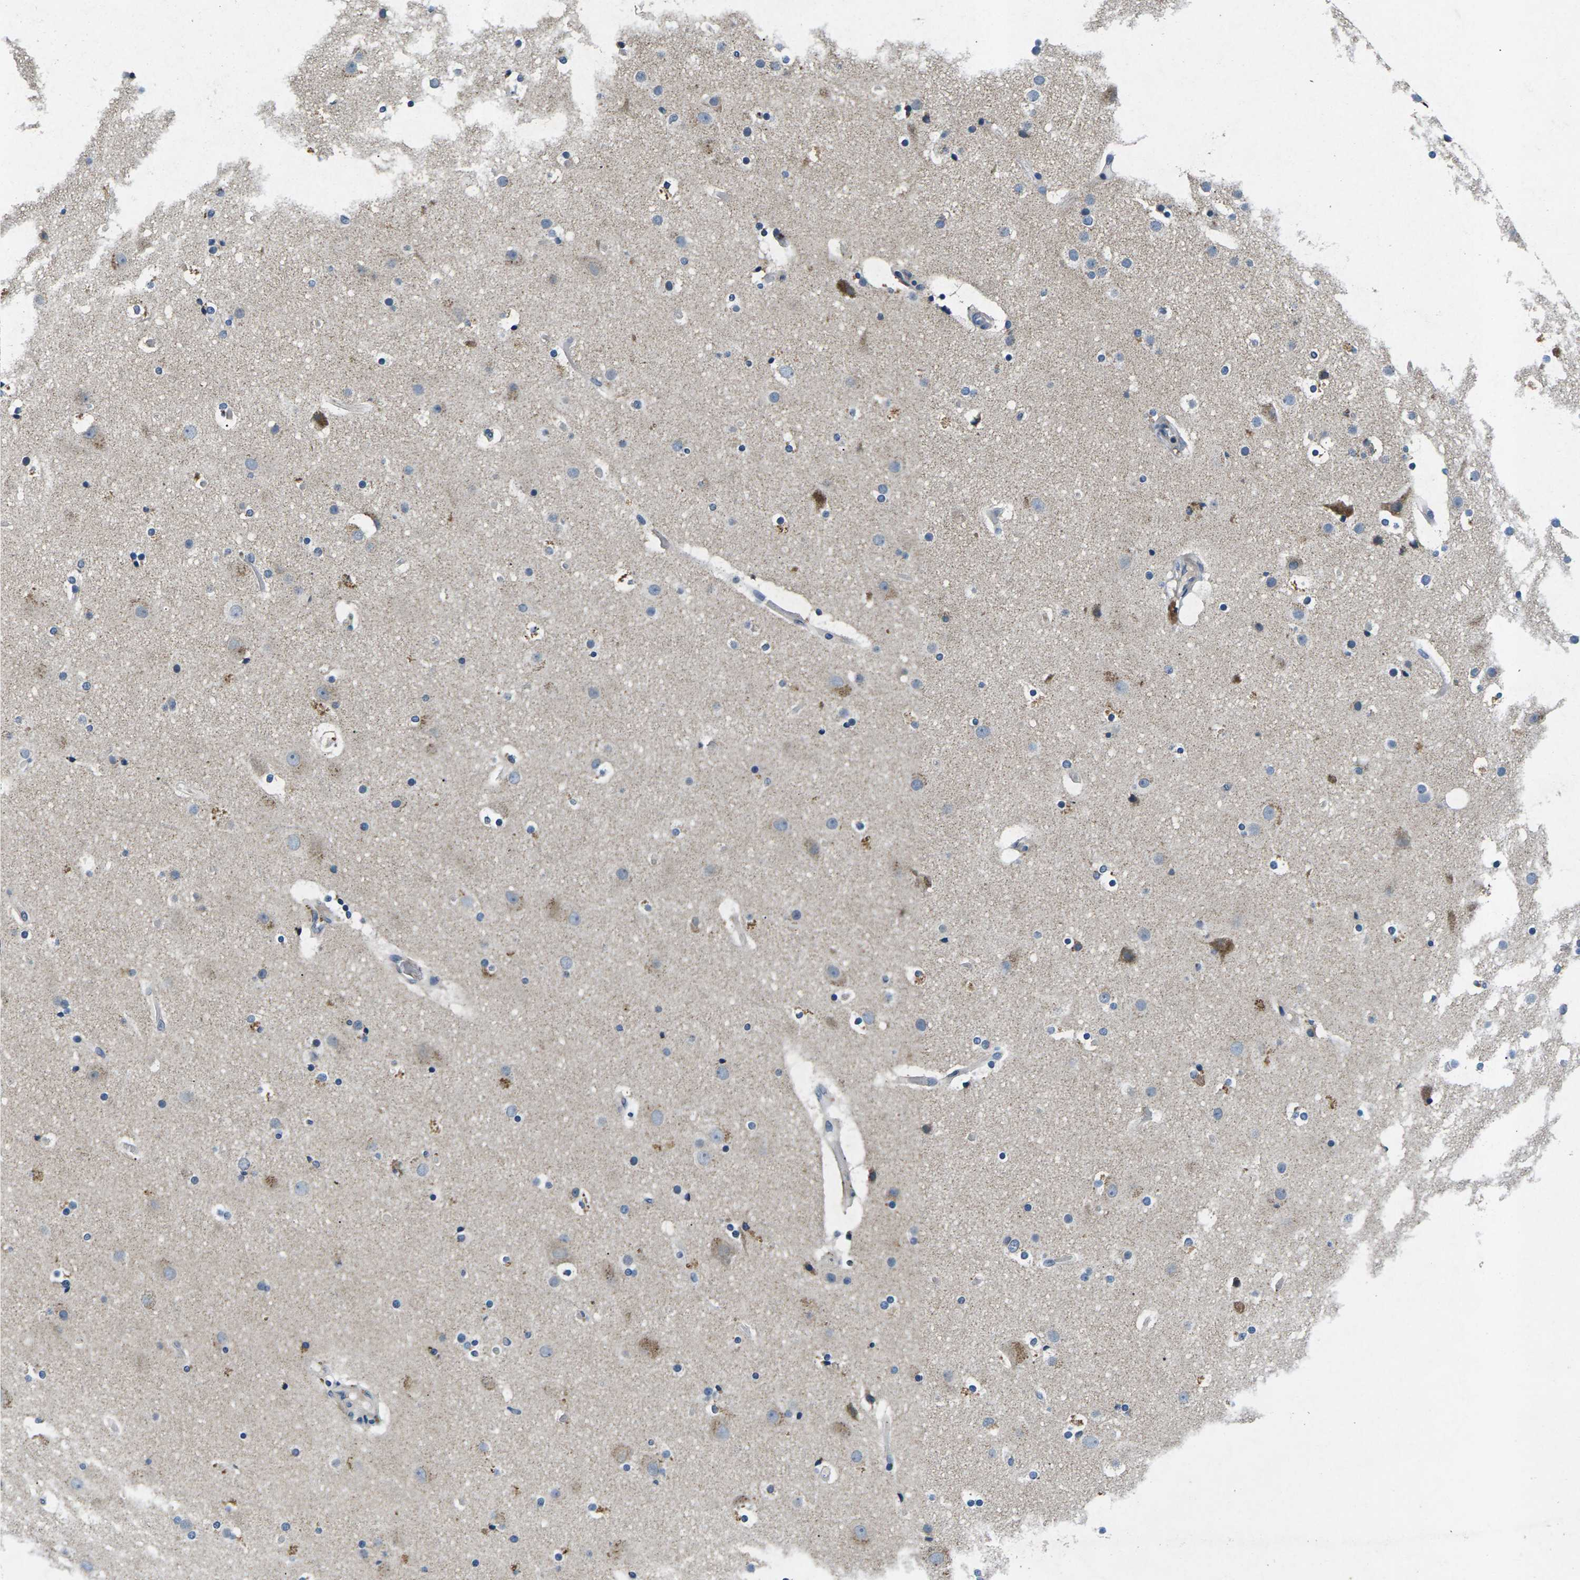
{"staining": {"intensity": "negative", "quantity": "none", "location": "none"}, "tissue": "cerebral cortex", "cell_type": "Endothelial cells", "image_type": "normal", "snomed": [{"axis": "morphology", "description": "Normal tissue, NOS"}, {"axis": "topography", "description": "Cerebral cortex"}], "caption": "A high-resolution micrograph shows immunohistochemistry staining of normal cerebral cortex, which exhibits no significant expression in endothelial cells. (DAB IHC with hematoxylin counter stain).", "gene": "ERGIC3", "patient": {"sex": "male", "age": 57}}